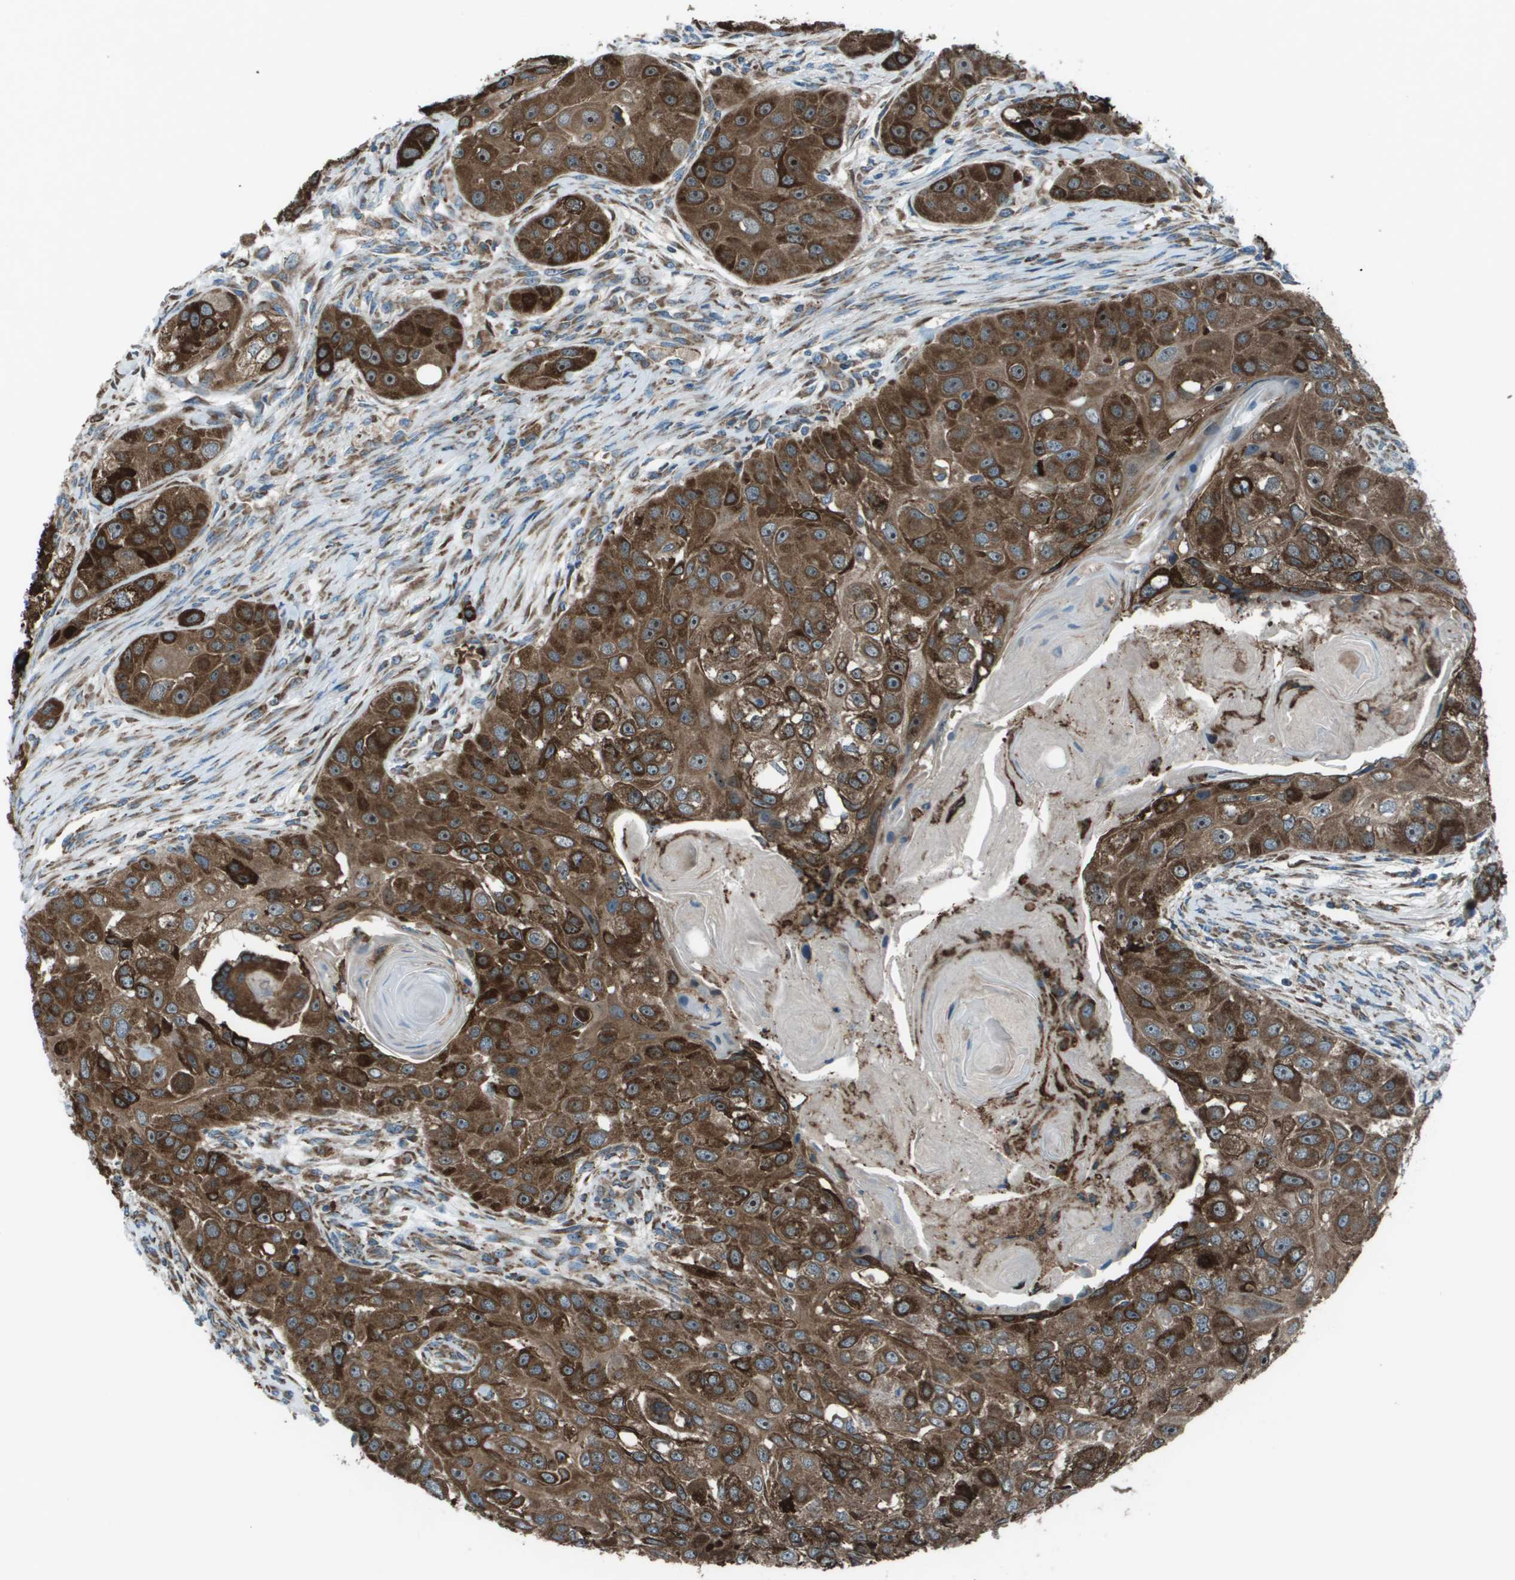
{"staining": {"intensity": "strong", "quantity": ">75%", "location": "cytoplasmic/membranous,nuclear"}, "tissue": "head and neck cancer", "cell_type": "Tumor cells", "image_type": "cancer", "snomed": [{"axis": "morphology", "description": "Normal tissue, NOS"}, {"axis": "morphology", "description": "Squamous cell carcinoma, NOS"}, {"axis": "topography", "description": "Skeletal muscle"}, {"axis": "topography", "description": "Head-Neck"}], "caption": "Protein positivity by immunohistochemistry reveals strong cytoplasmic/membranous and nuclear staining in about >75% of tumor cells in head and neck cancer (squamous cell carcinoma). (brown staining indicates protein expression, while blue staining denotes nuclei).", "gene": "UTS2", "patient": {"sex": "male", "age": 51}}